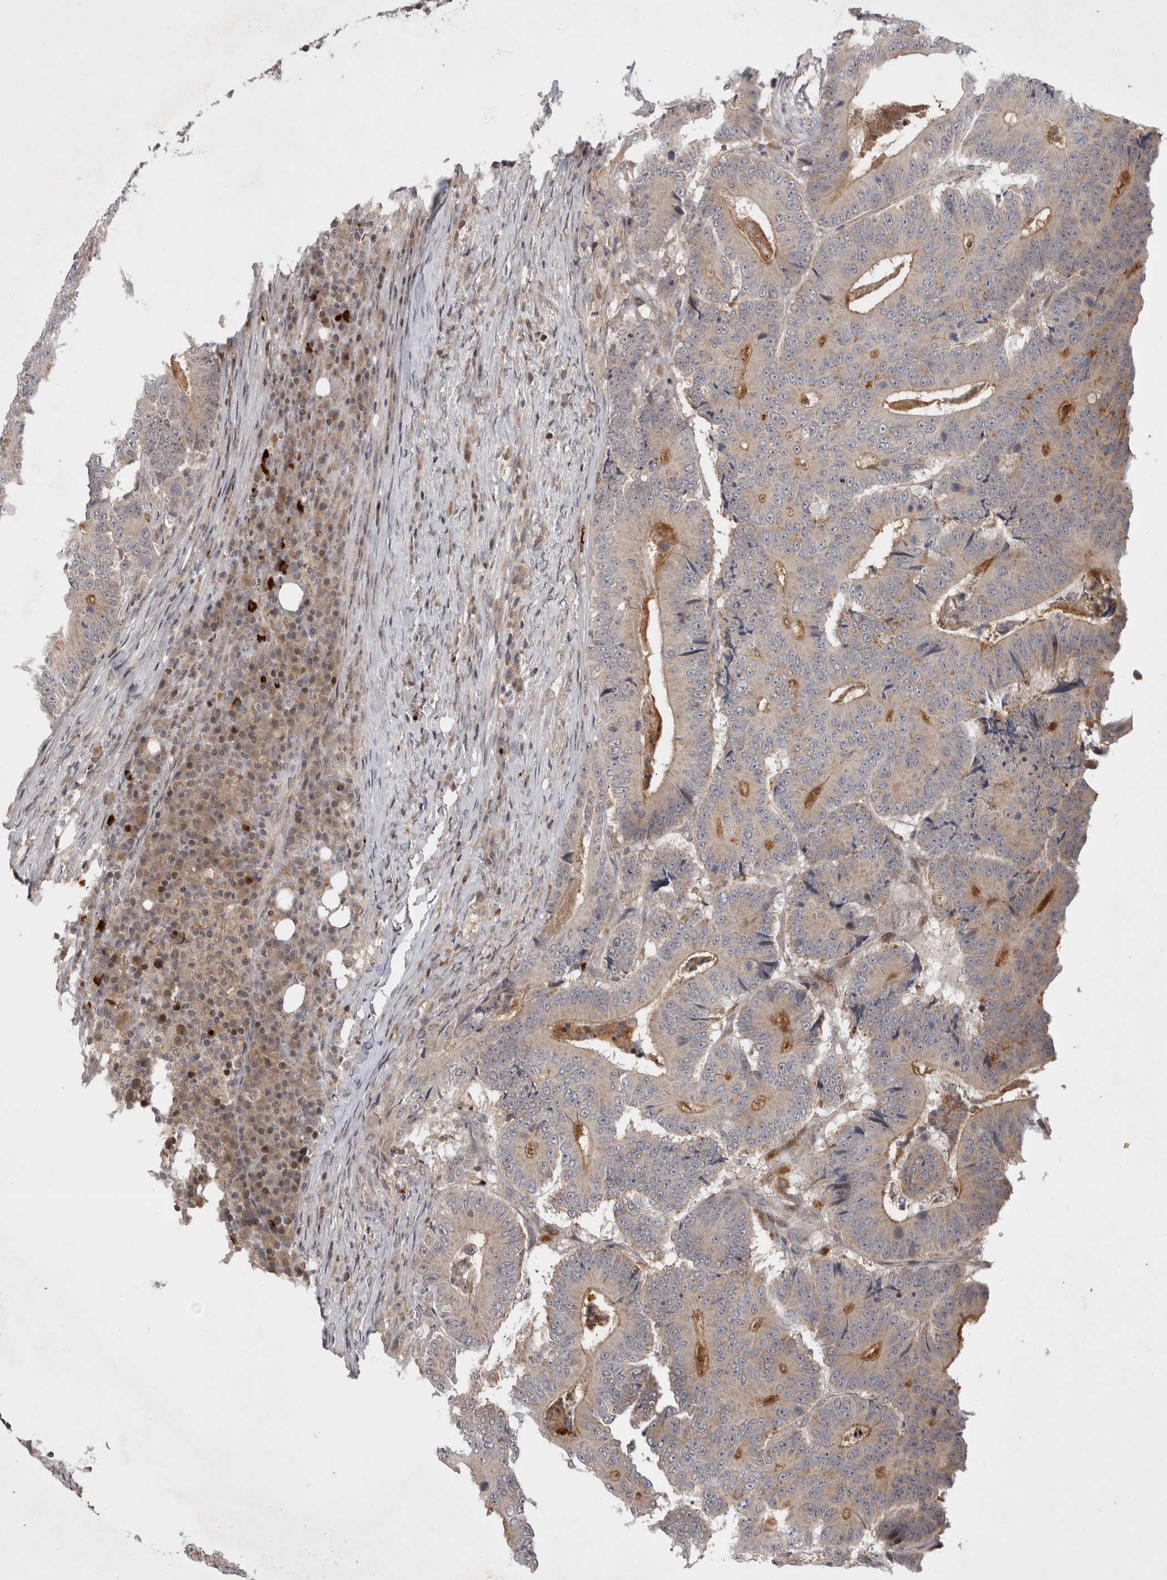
{"staining": {"intensity": "weak", "quantity": "25%-75%", "location": "cytoplasmic/membranous"}, "tissue": "colorectal cancer", "cell_type": "Tumor cells", "image_type": "cancer", "snomed": [{"axis": "morphology", "description": "Adenocarcinoma, NOS"}, {"axis": "topography", "description": "Colon"}], "caption": "Immunohistochemical staining of adenocarcinoma (colorectal) reveals low levels of weak cytoplasmic/membranous expression in approximately 25%-75% of tumor cells.", "gene": "PLEKHM1", "patient": {"sex": "male", "age": 83}}